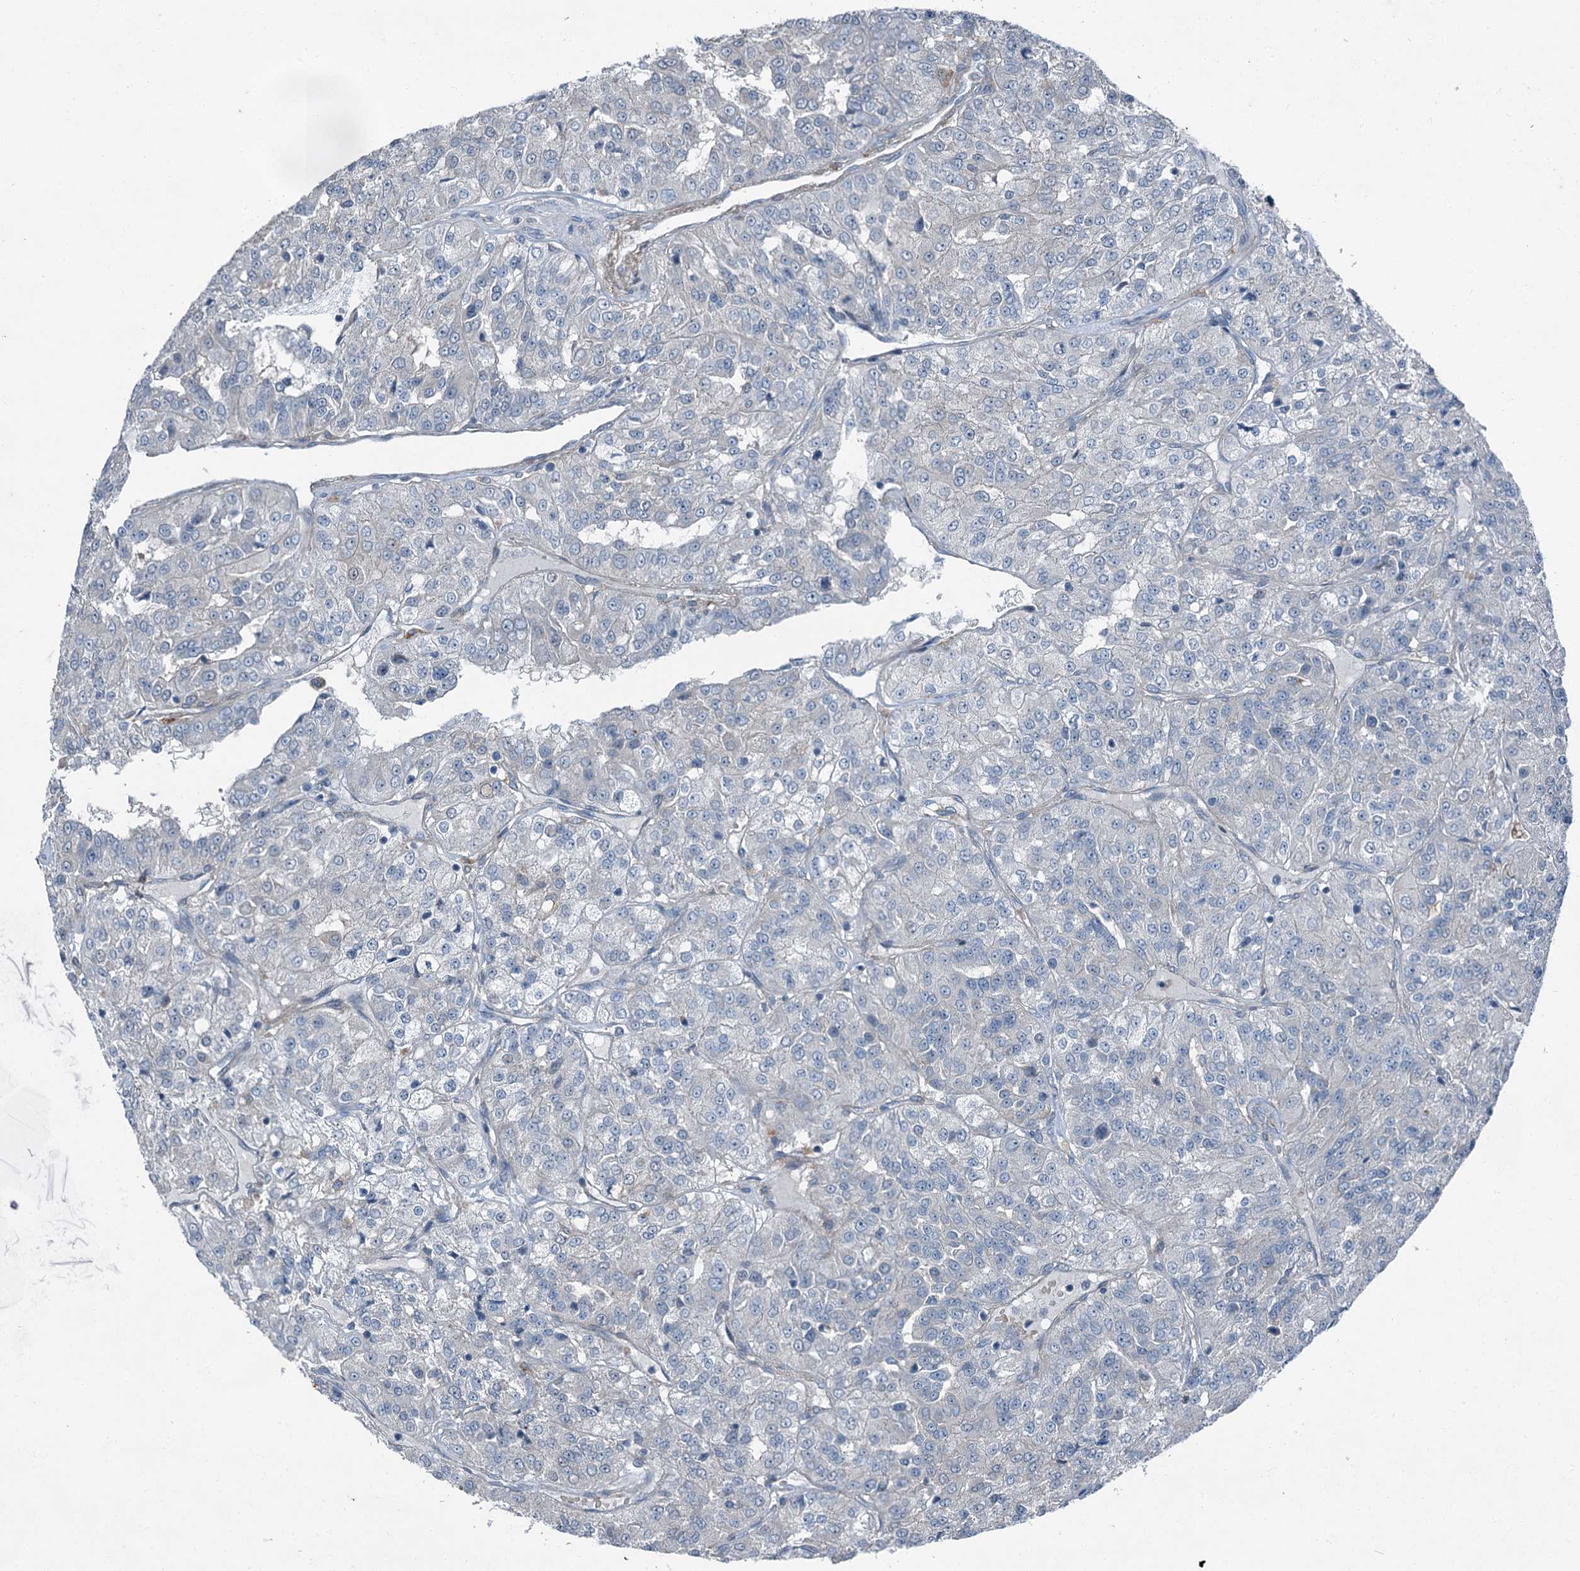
{"staining": {"intensity": "negative", "quantity": "none", "location": "none"}, "tissue": "renal cancer", "cell_type": "Tumor cells", "image_type": "cancer", "snomed": [{"axis": "morphology", "description": "Adenocarcinoma, NOS"}, {"axis": "topography", "description": "Kidney"}], "caption": "This is a photomicrograph of IHC staining of adenocarcinoma (renal), which shows no positivity in tumor cells. (DAB immunohistochemistry (IHC) with hematoxylin counter stain).", "gene": "AXL", "patient": {"sex": "female", "age": 63}}